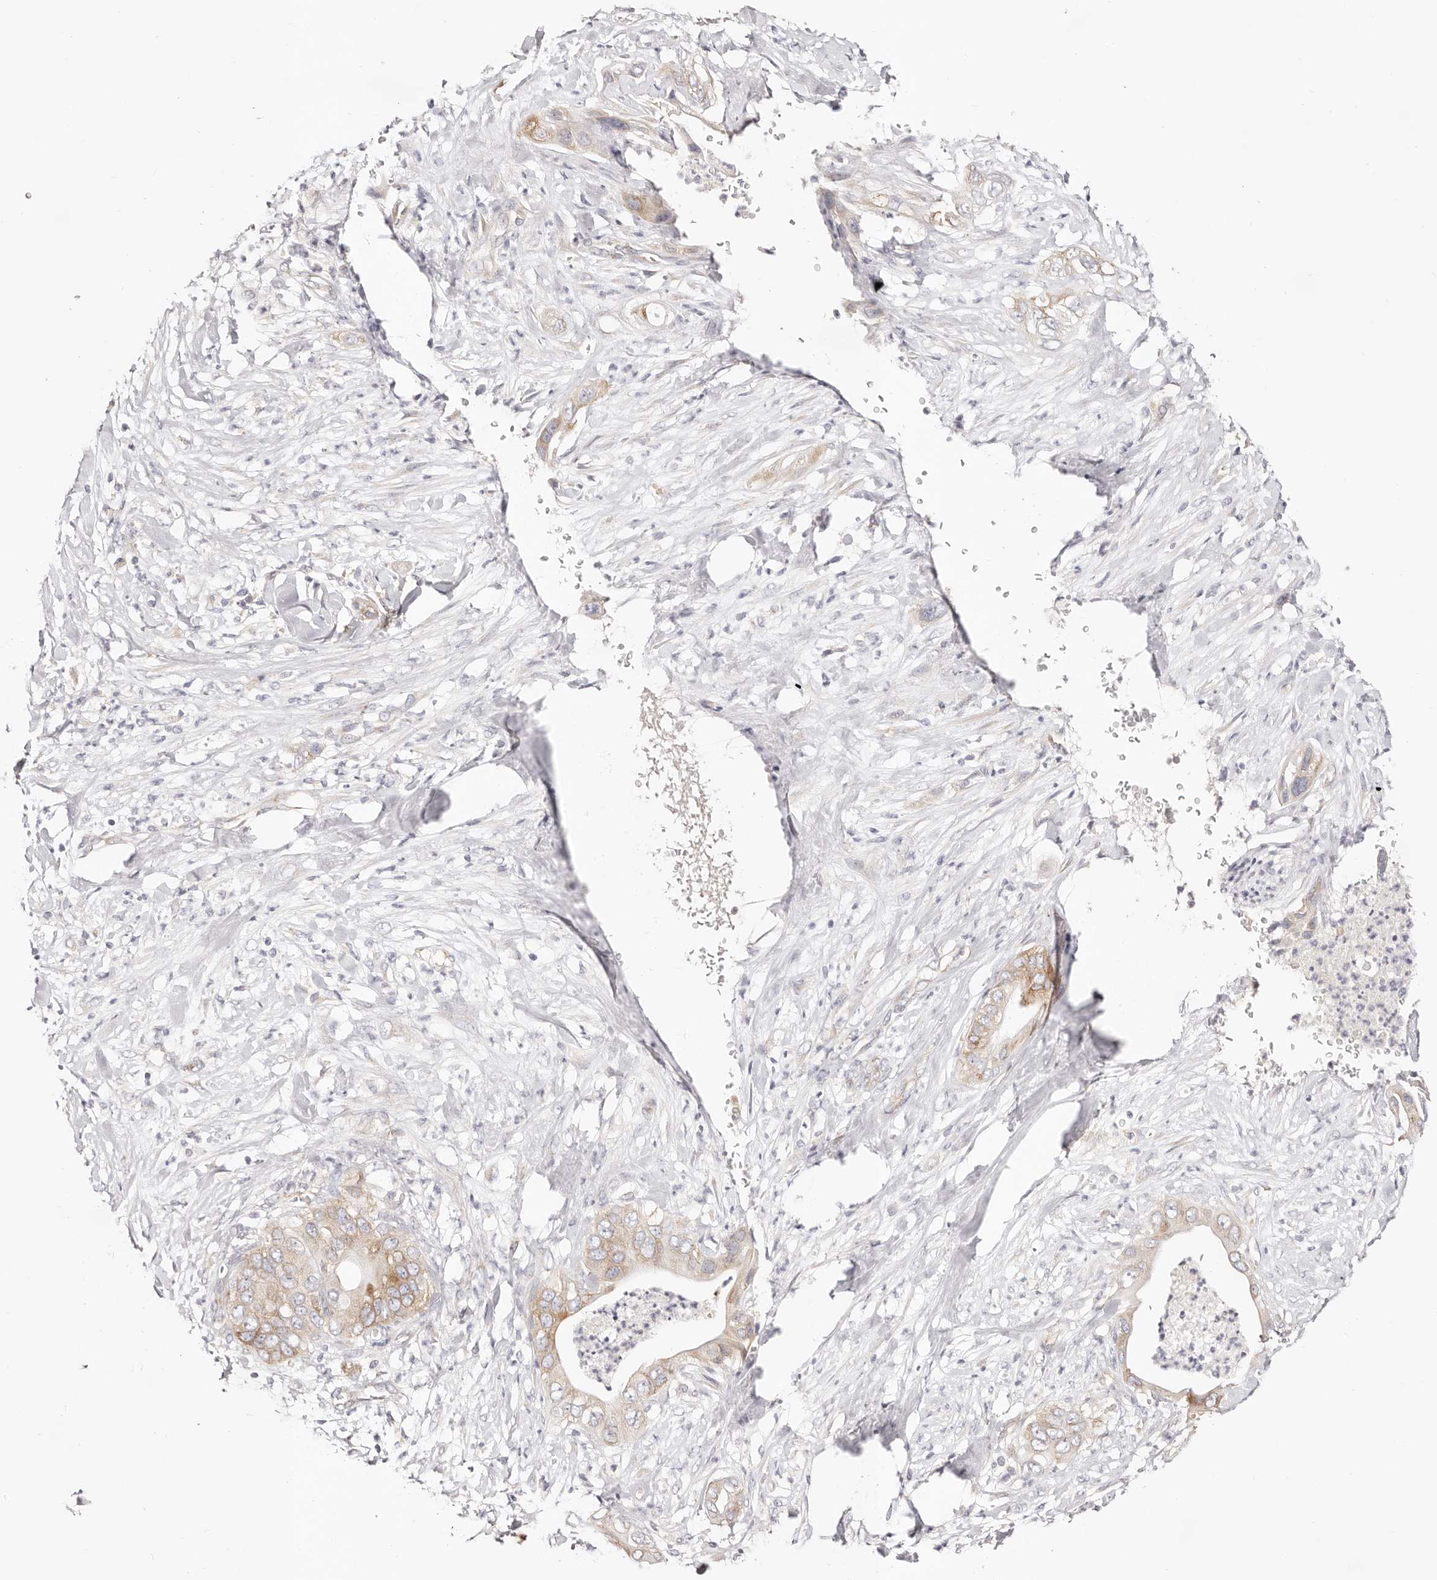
{"staining": {"intensity": "moderate", "quantity": ">75%", "location": "cytoplasmic/membranous"}, "tissue": "pancreatic cancer", "cell_type": "Tumor cells", "image_type": "cancer", "snomed": [{"axis": "morphology", "description": "Adenocarcinoma, NOS"}, {"axis": "topography", "description": "Pancreas"}], "caption": "Pancreatic adenocarcinoma stained for a protein exhibits moderate cytoplasmic/membranous positivity in tumor cells.", "gene": "GNA13", "patient": {"sex": "female", "age": 78}}